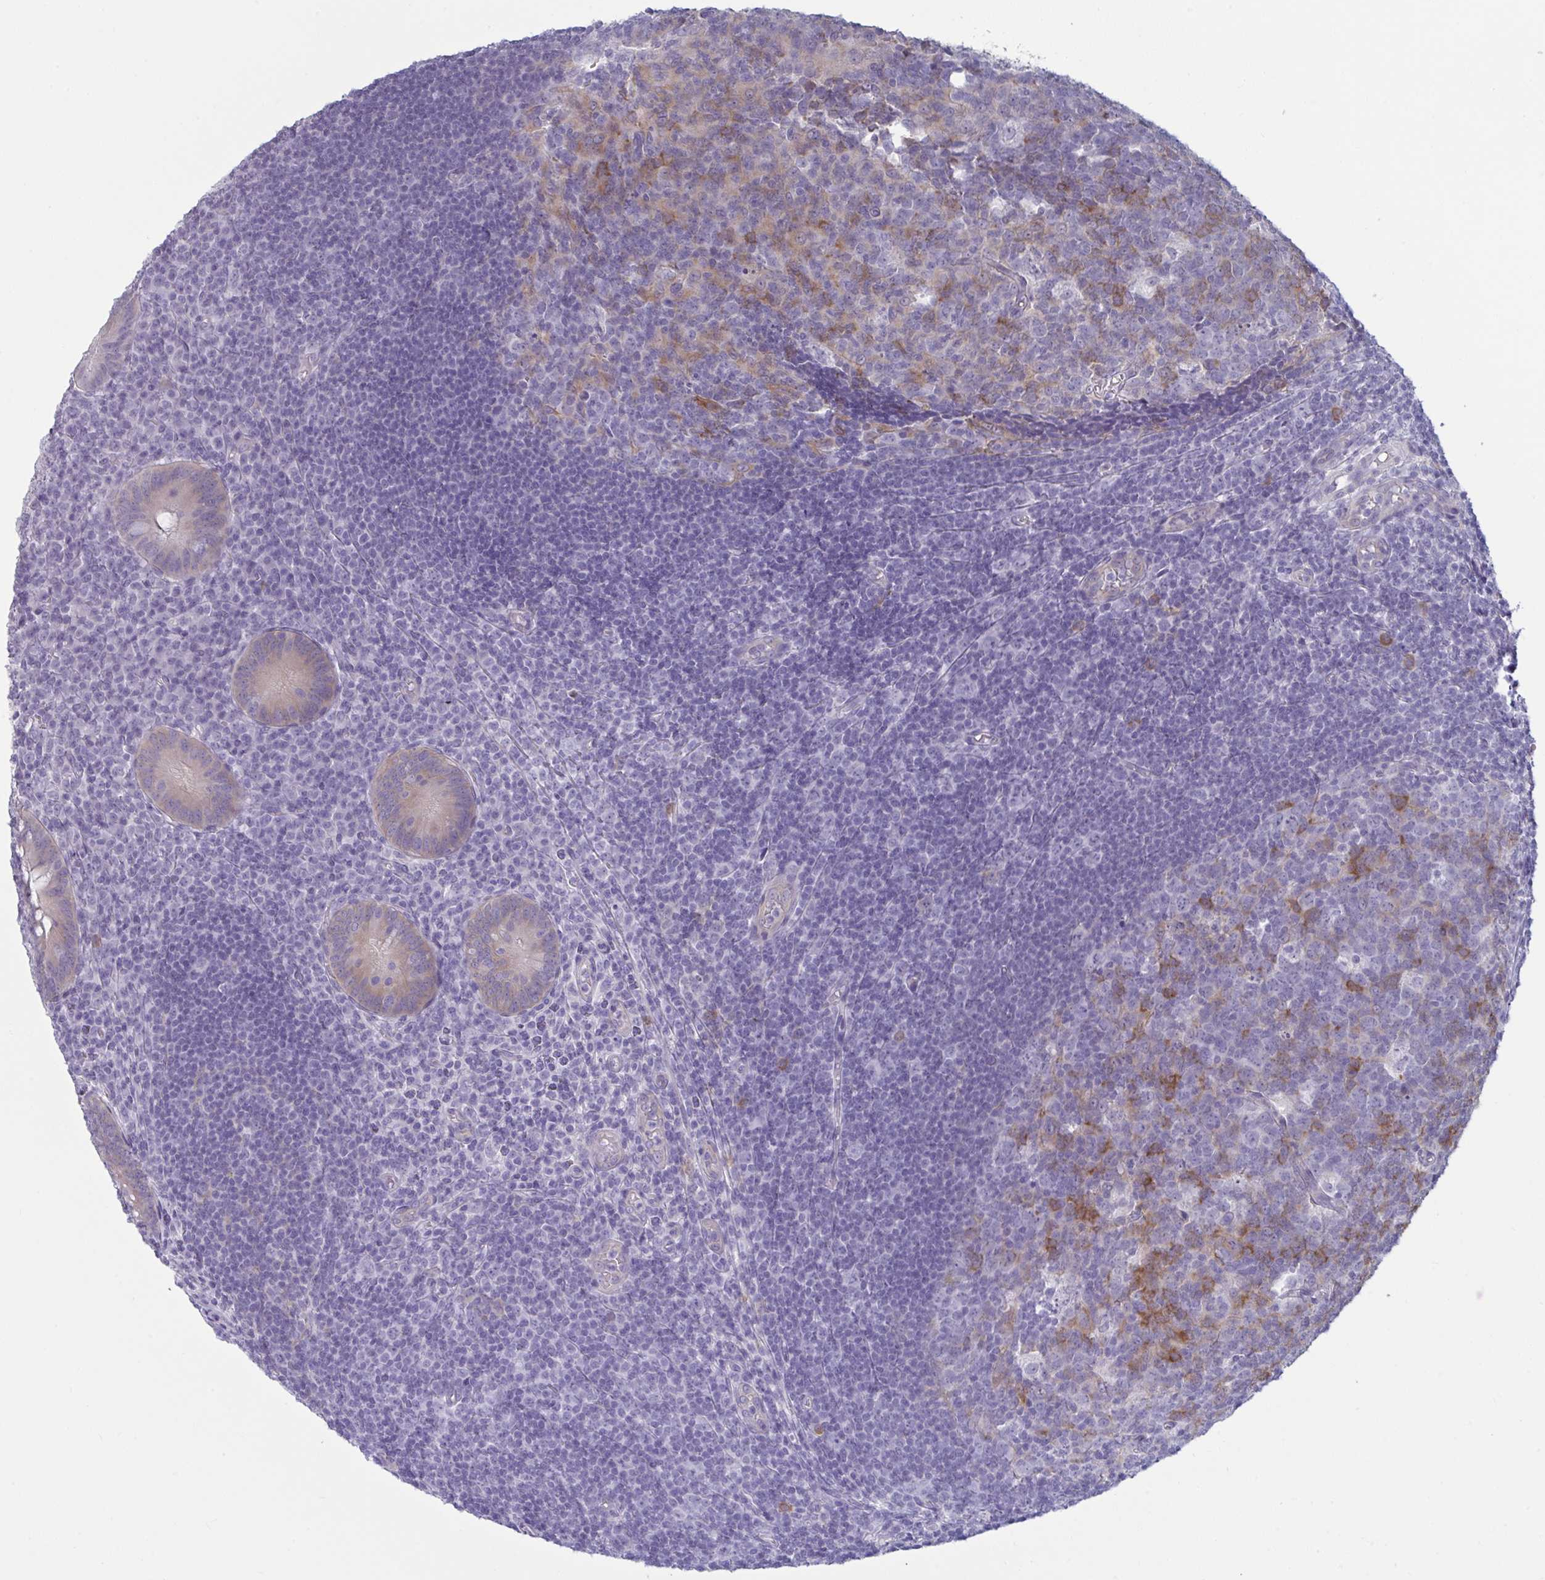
{"staining": {"intensity": "weak", "quantity": ">75%", "location": "cytoplasmic/membranous"}, "tissue": "appendix", "cell_type": "Glandular cells", "image_type": "normal", "snomed": [{"axis": "morphology", "description": "Normal tissue, NOS"}, {"axis": "topography", "description": "Appendix"}], "caption": "Immunohistochemical staining of normal human appendix demonstrates weak cytoplasmic/membranous protein expression in approximately >75% of glandular cells.", "gene": "TBC1D4", "patient": {"sex": "male", "age": 18}}